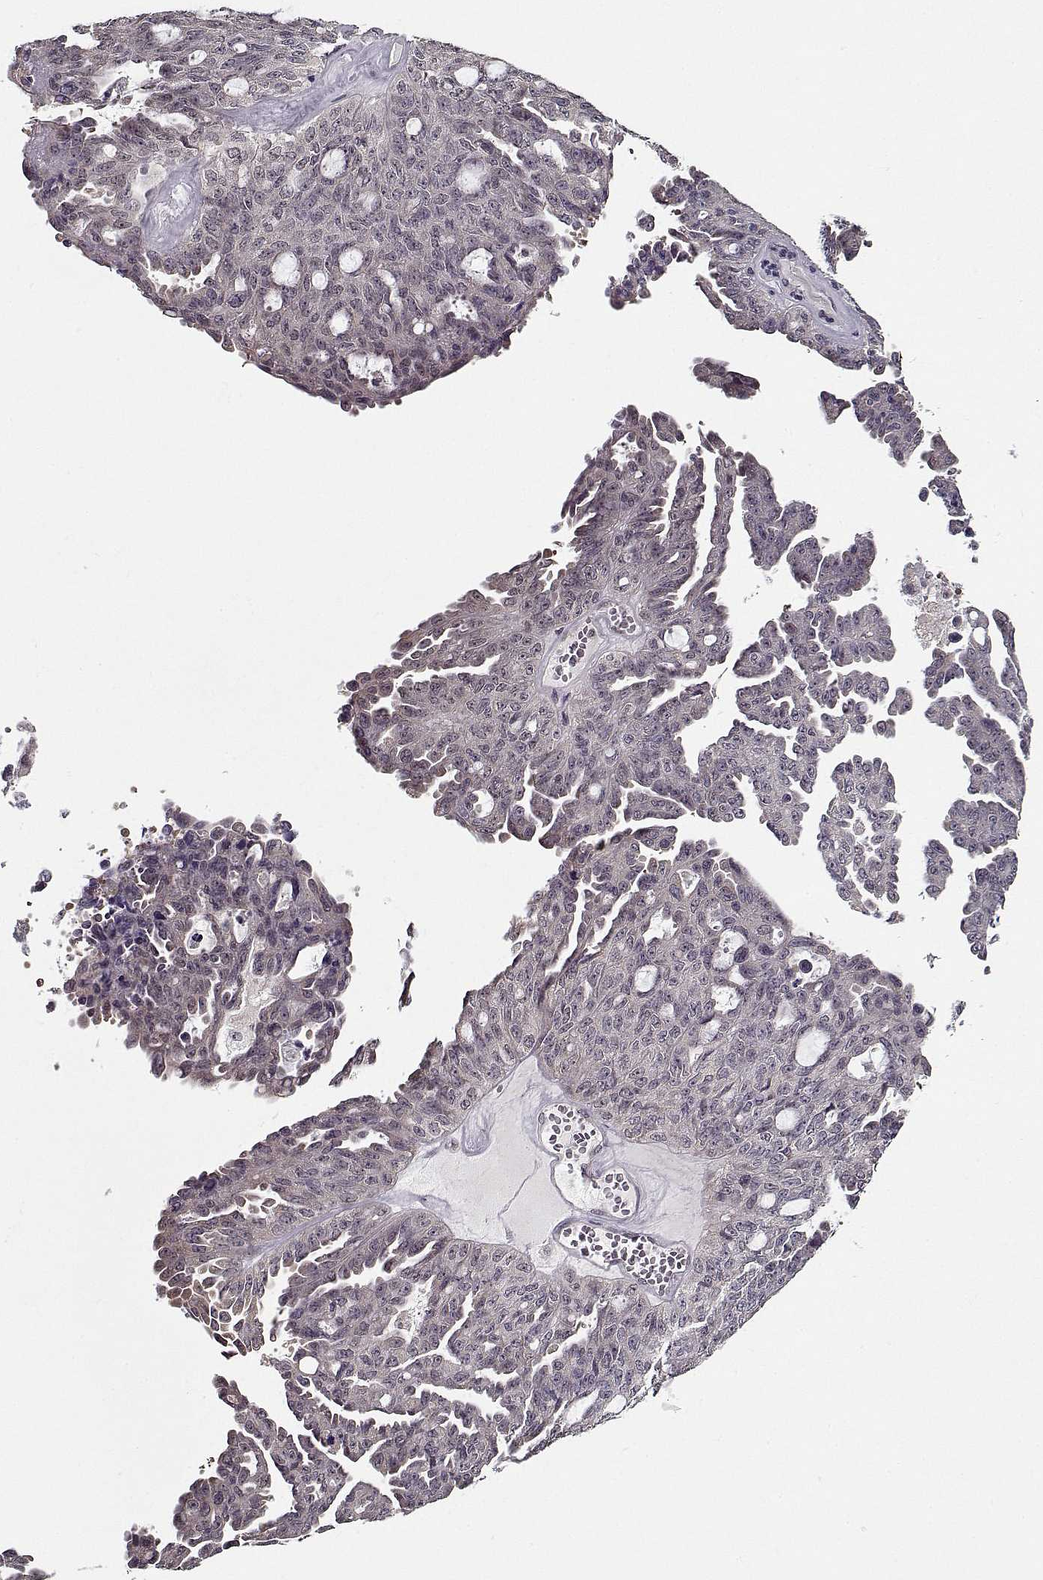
{"staining": {"intensity": "negative", "quantity": "none", "location": "none"}, "tissue": "ovarian cancer", "cell_type": "Tumor cells", "image_type": "cancer", "snomed": [{"axis": "morphology", "description": "Cystadenocarcinoma, serous, NOS"}, {"axis": "topography", "description": "Ovary"}], "caption": "Image shows no protein positivity in tumor cells of ovarian serous cystadenocarcinoma tissue.", "gene": "TESPA1", "patient": {"sex": "female", "age": 71}}